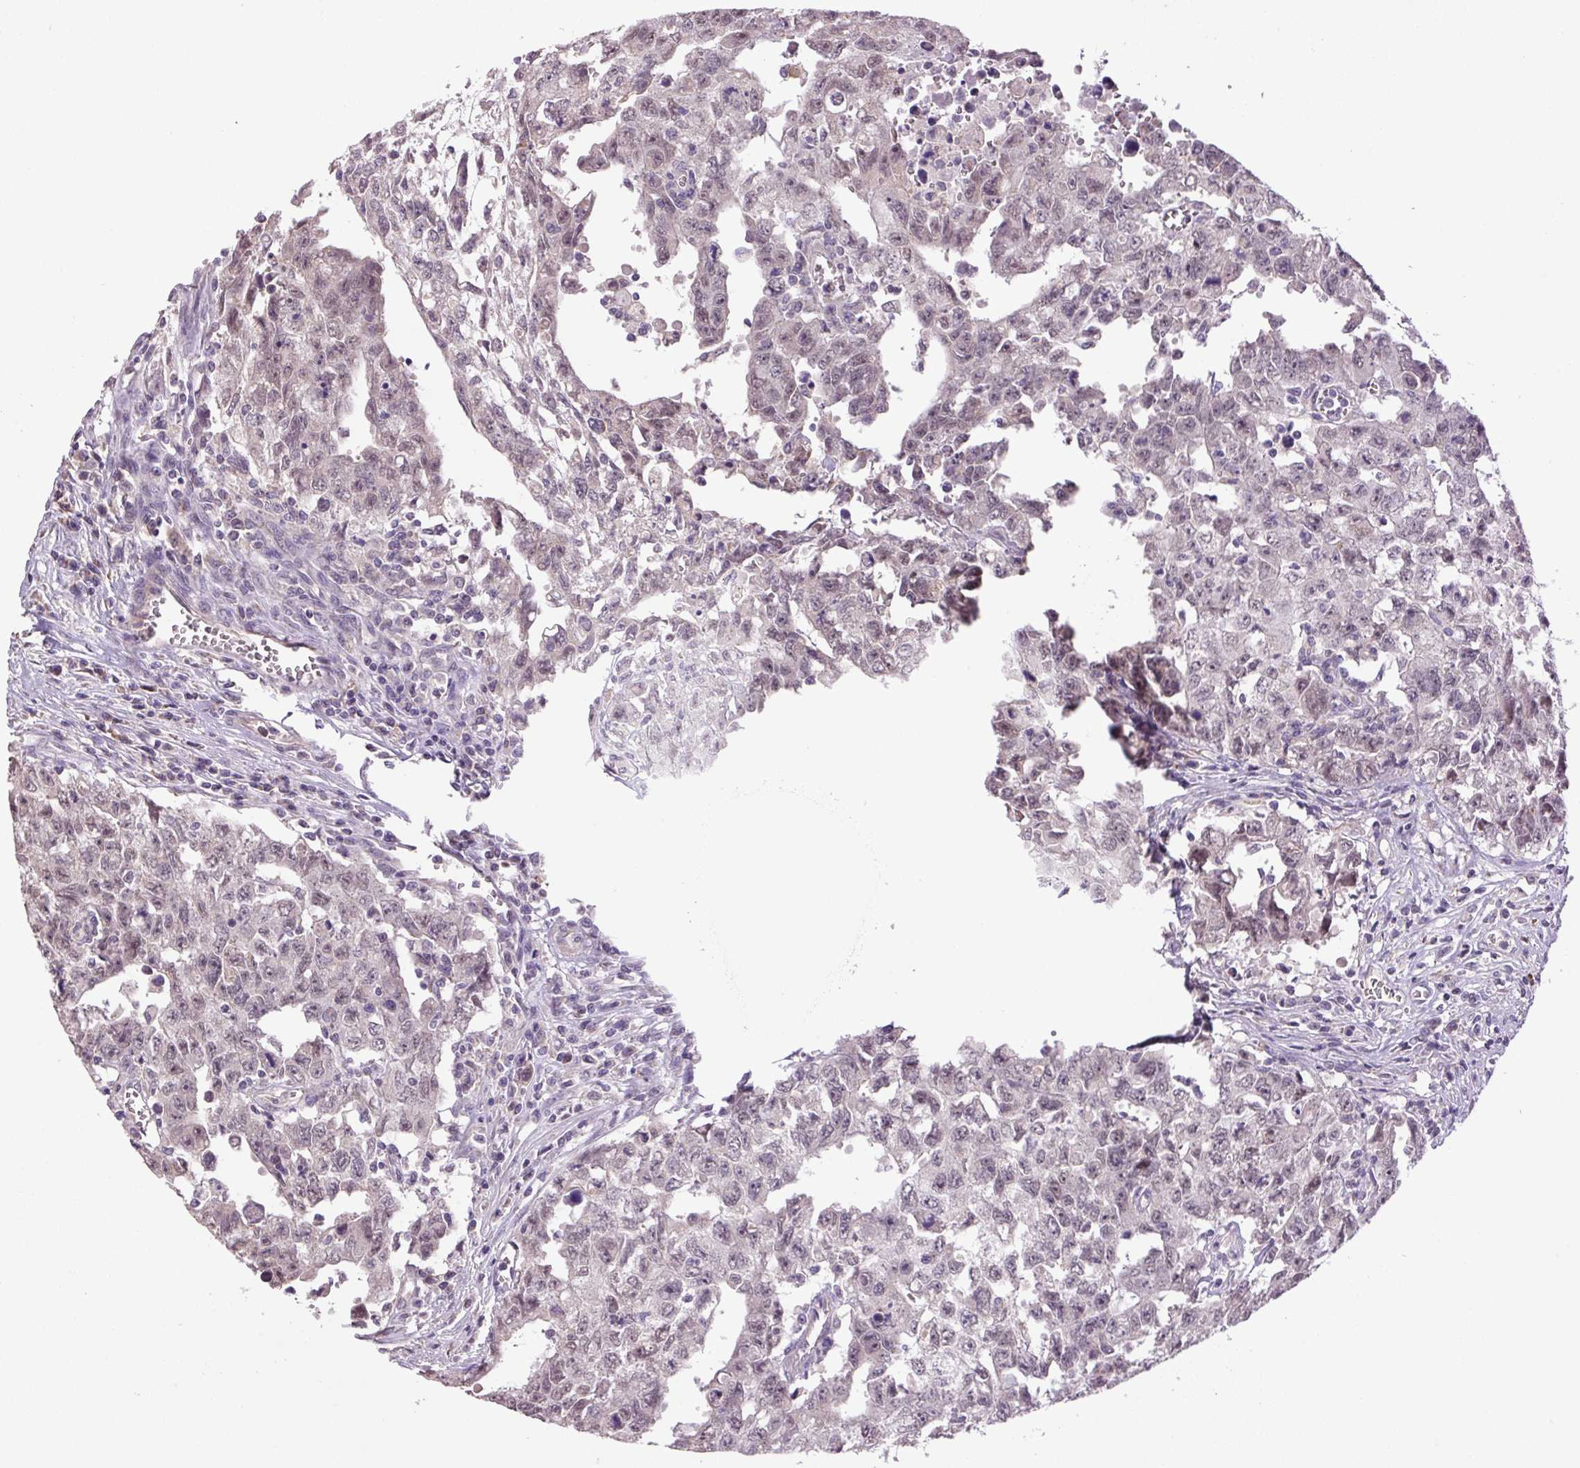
{"staining": {"intensity": "weak", "quantity": "25%-75%", "location": "nuclear"}, "tissue": "testis cancer", "cell_type": "Tumor cells", "image_type": "cancer", "snomed": [{"axis": "morphology", "description": "Carcinoma, Embryonal, NOS"}, {"axis": "topography", "description": "Testis"}], "caption": "Immunohistochemical staining of human testis embryonal carcinoma demonstrates low levels of weak nuclear positivity in approximately 25%-75% of tumor cells.", "gene": "SGF29", "patient": {"sex": "male", "age": 24}}